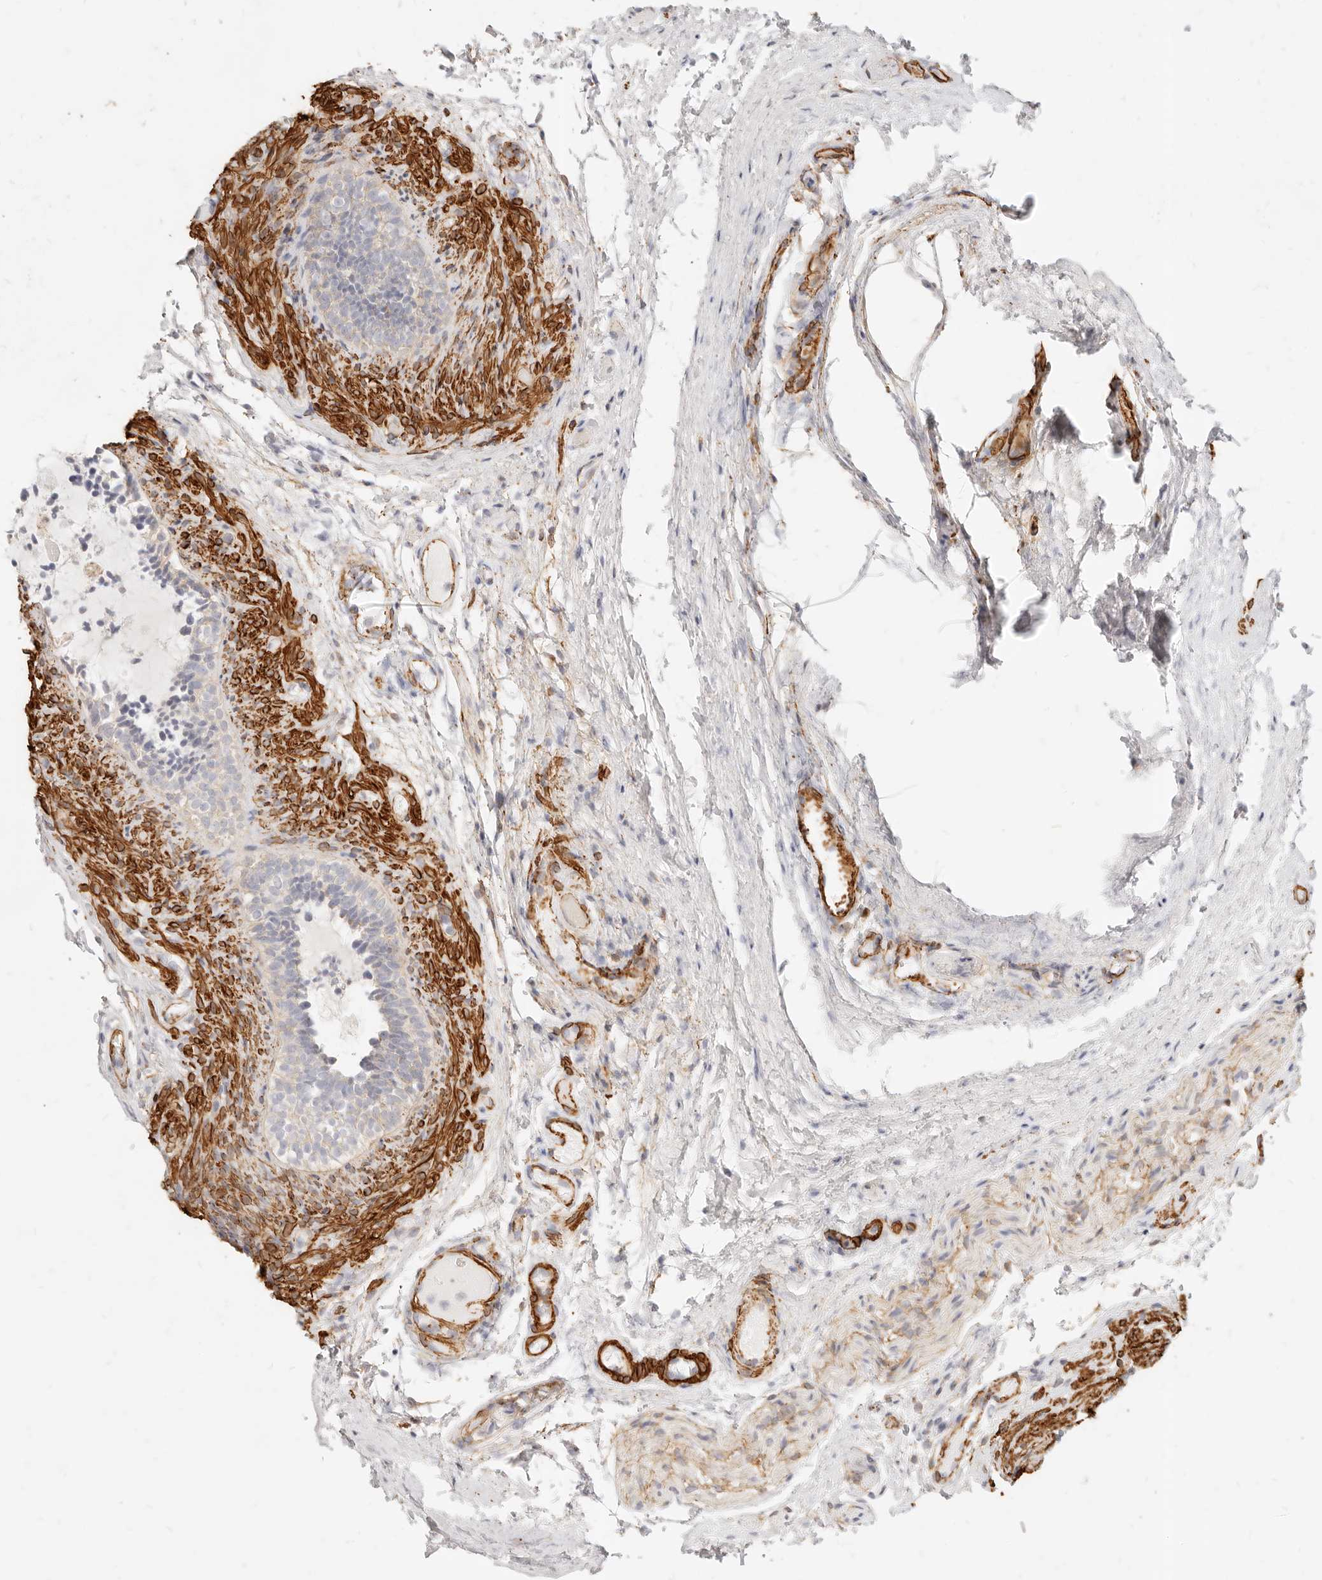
{"staining": {"intensity": "moderate", "quantity": "<25%", "location": "cytoplasmic/membranous"}, "tissue": "epididymis", "cell_type": "Glandular cells", "image_type": "normal", "snomed": [{"axis": "morphology", "description": "Normal tissue, NOS"}, {"axis": "topography", "description": "Epididymis"}], "caption": "Glandular cells demonstrate low levels of moderate cytoplasmic/membranous expression in approximately <25% of cells in benign human epididymis.", "gene": "TMTC2", "patient": {"sex": "male", "age": 5}}